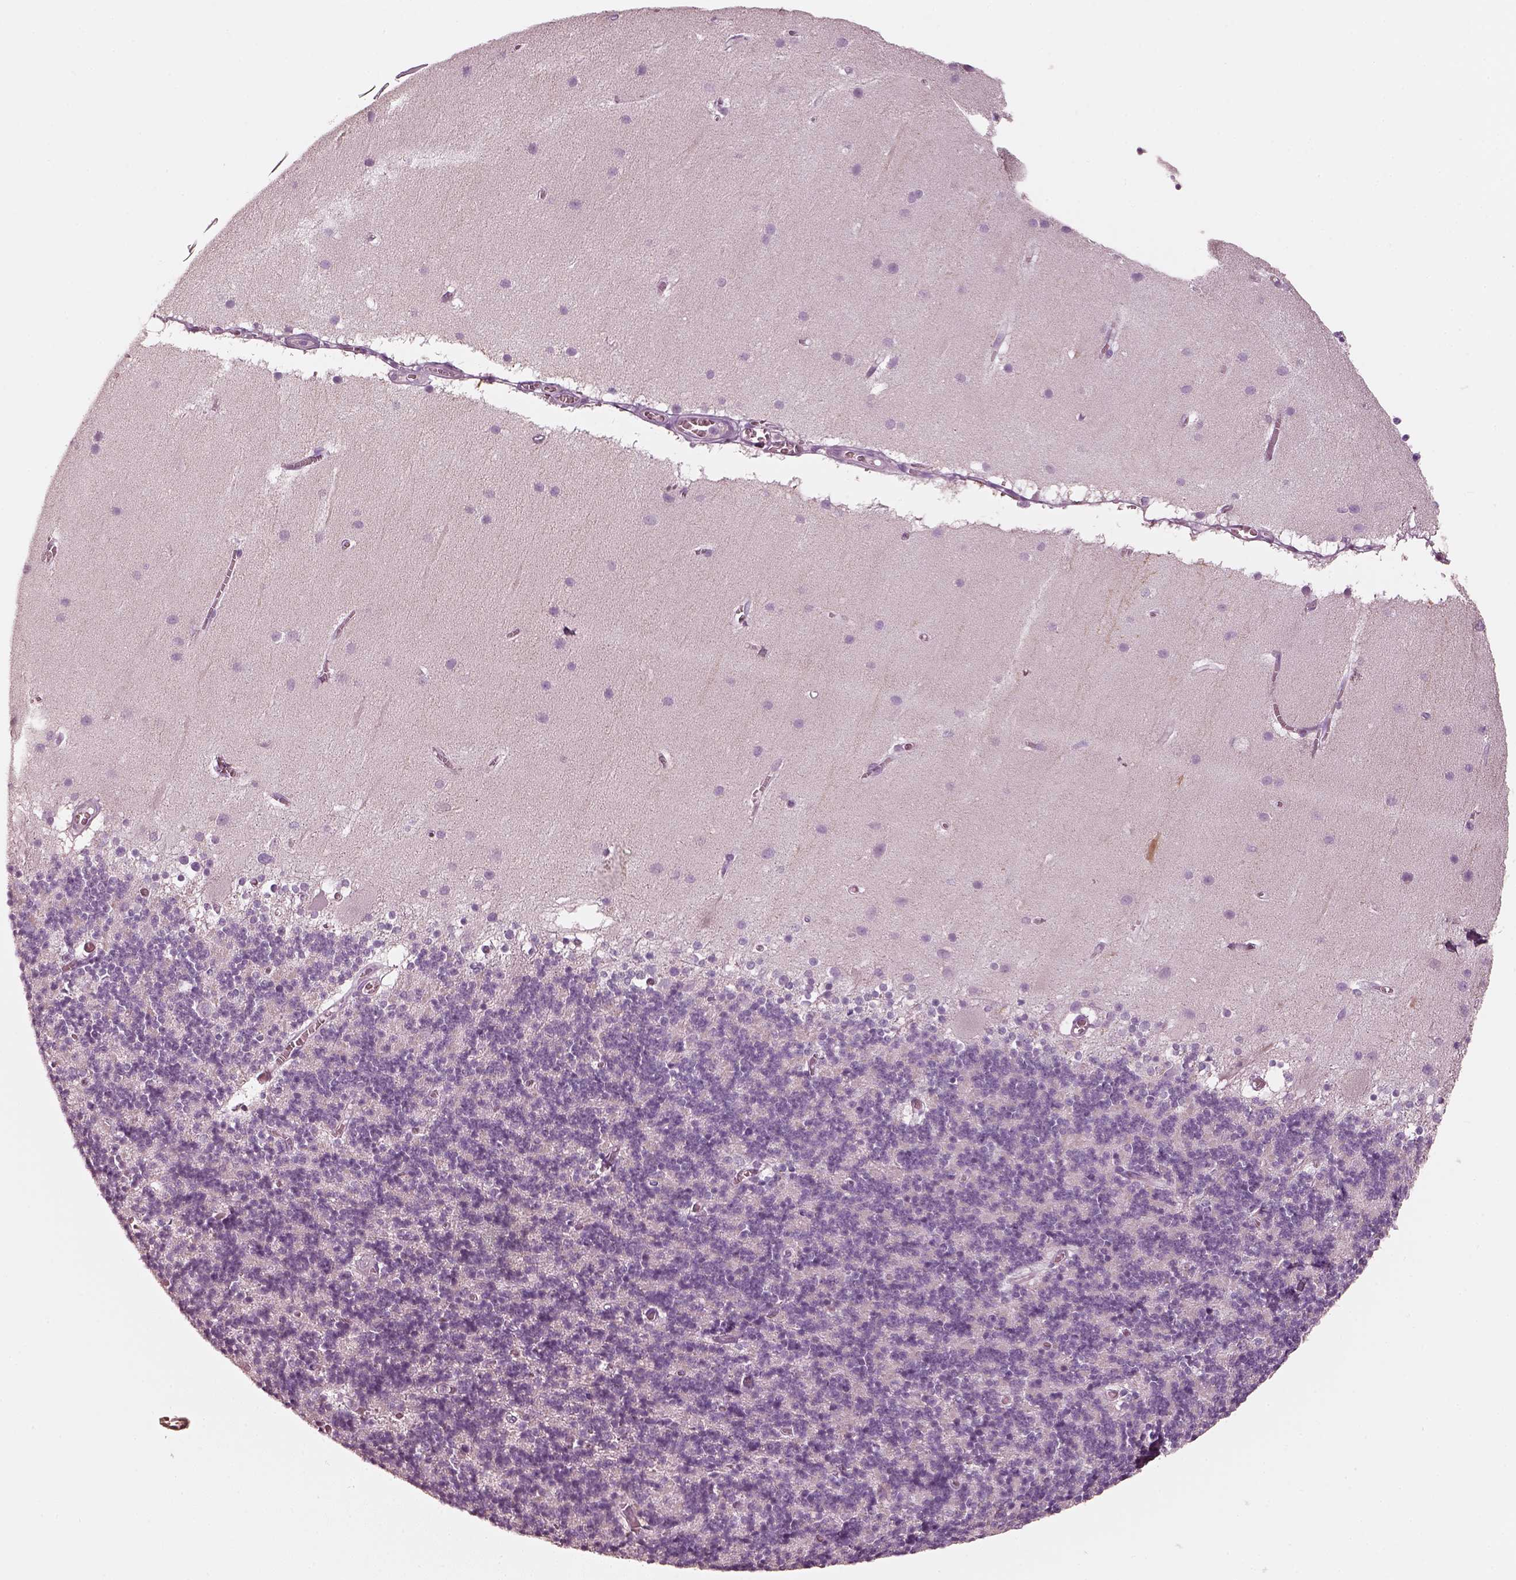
{"staining": {"intensity": "negative", "quantity": "none", "location": "none"}, "tissue": "cerebellum", "cell_type": "Cells in granular layer", "image_type": "normal", "snomed": [{"axis": "morphology", "description": "Normal tissue, NOS"}, {"axis": "topography", "description": "Cerebellum"}], "caption": "DAB immunohistochemical staining of normal cerebellum reveals no significant staining in cells in granular layer.", "gene": "R3HDML", "patient": {"sex": "male", "age": 70}}